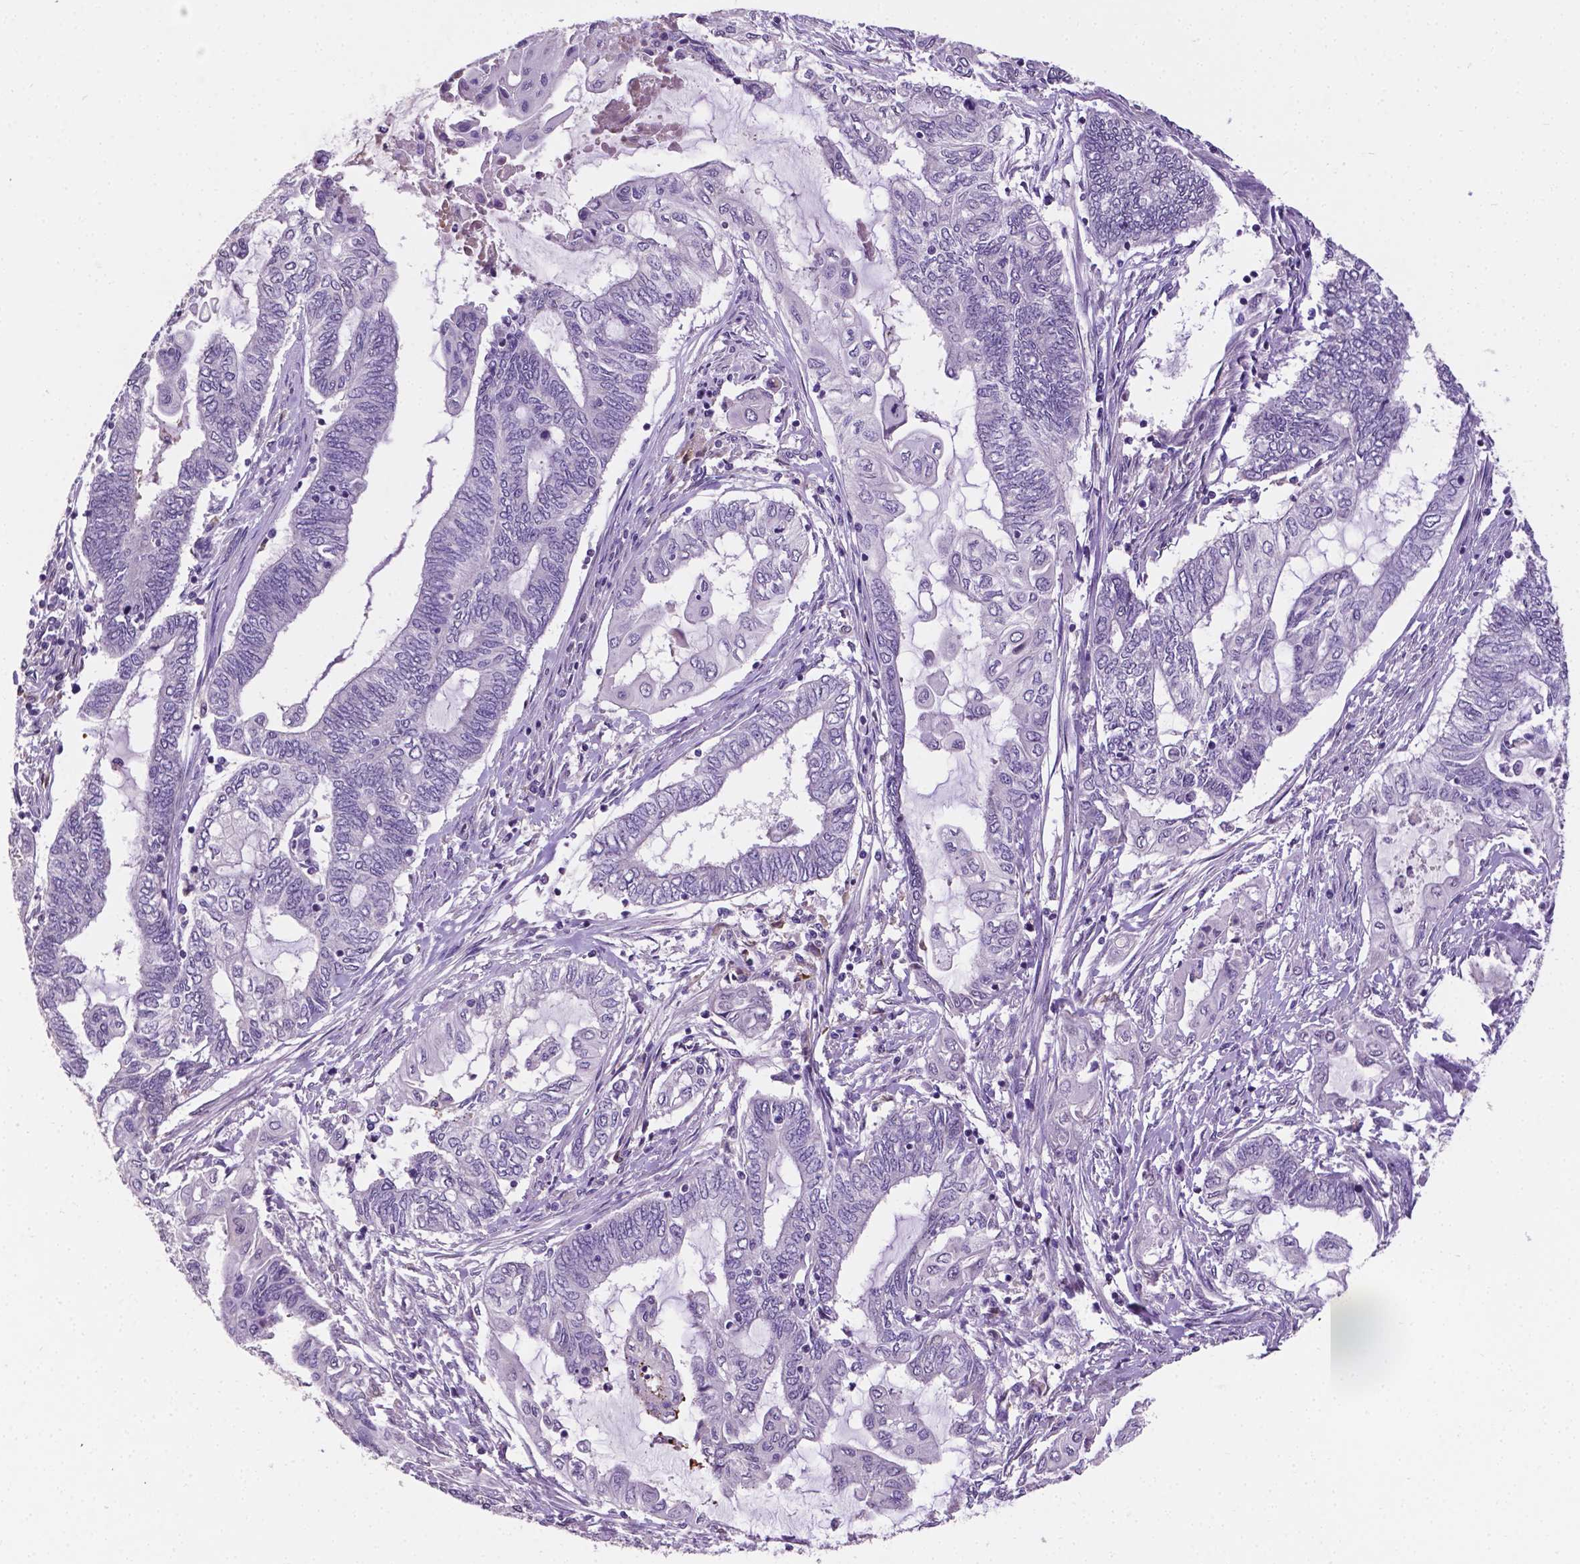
{"staining": {"intensity": "negative", "quantity": "none", "location": "none"}, "tissue": "endometrial cancer", "cell_type": "Tumor cells", "image_type": "cancer", "snomed": [{"axis": "morphology", "description": "Adenocarcinoma, NOS"}, {"axis": "topography", "description": "Uterus"}, {"axis": "topography", "description": "Endometrium"}], "caption": "This is an immunohistochemistry image of human endometrial adenocarcinoma. There is no staining in tumor cells.", "gene": "APOE", "patient": {"sex": "female", "age": 70}}